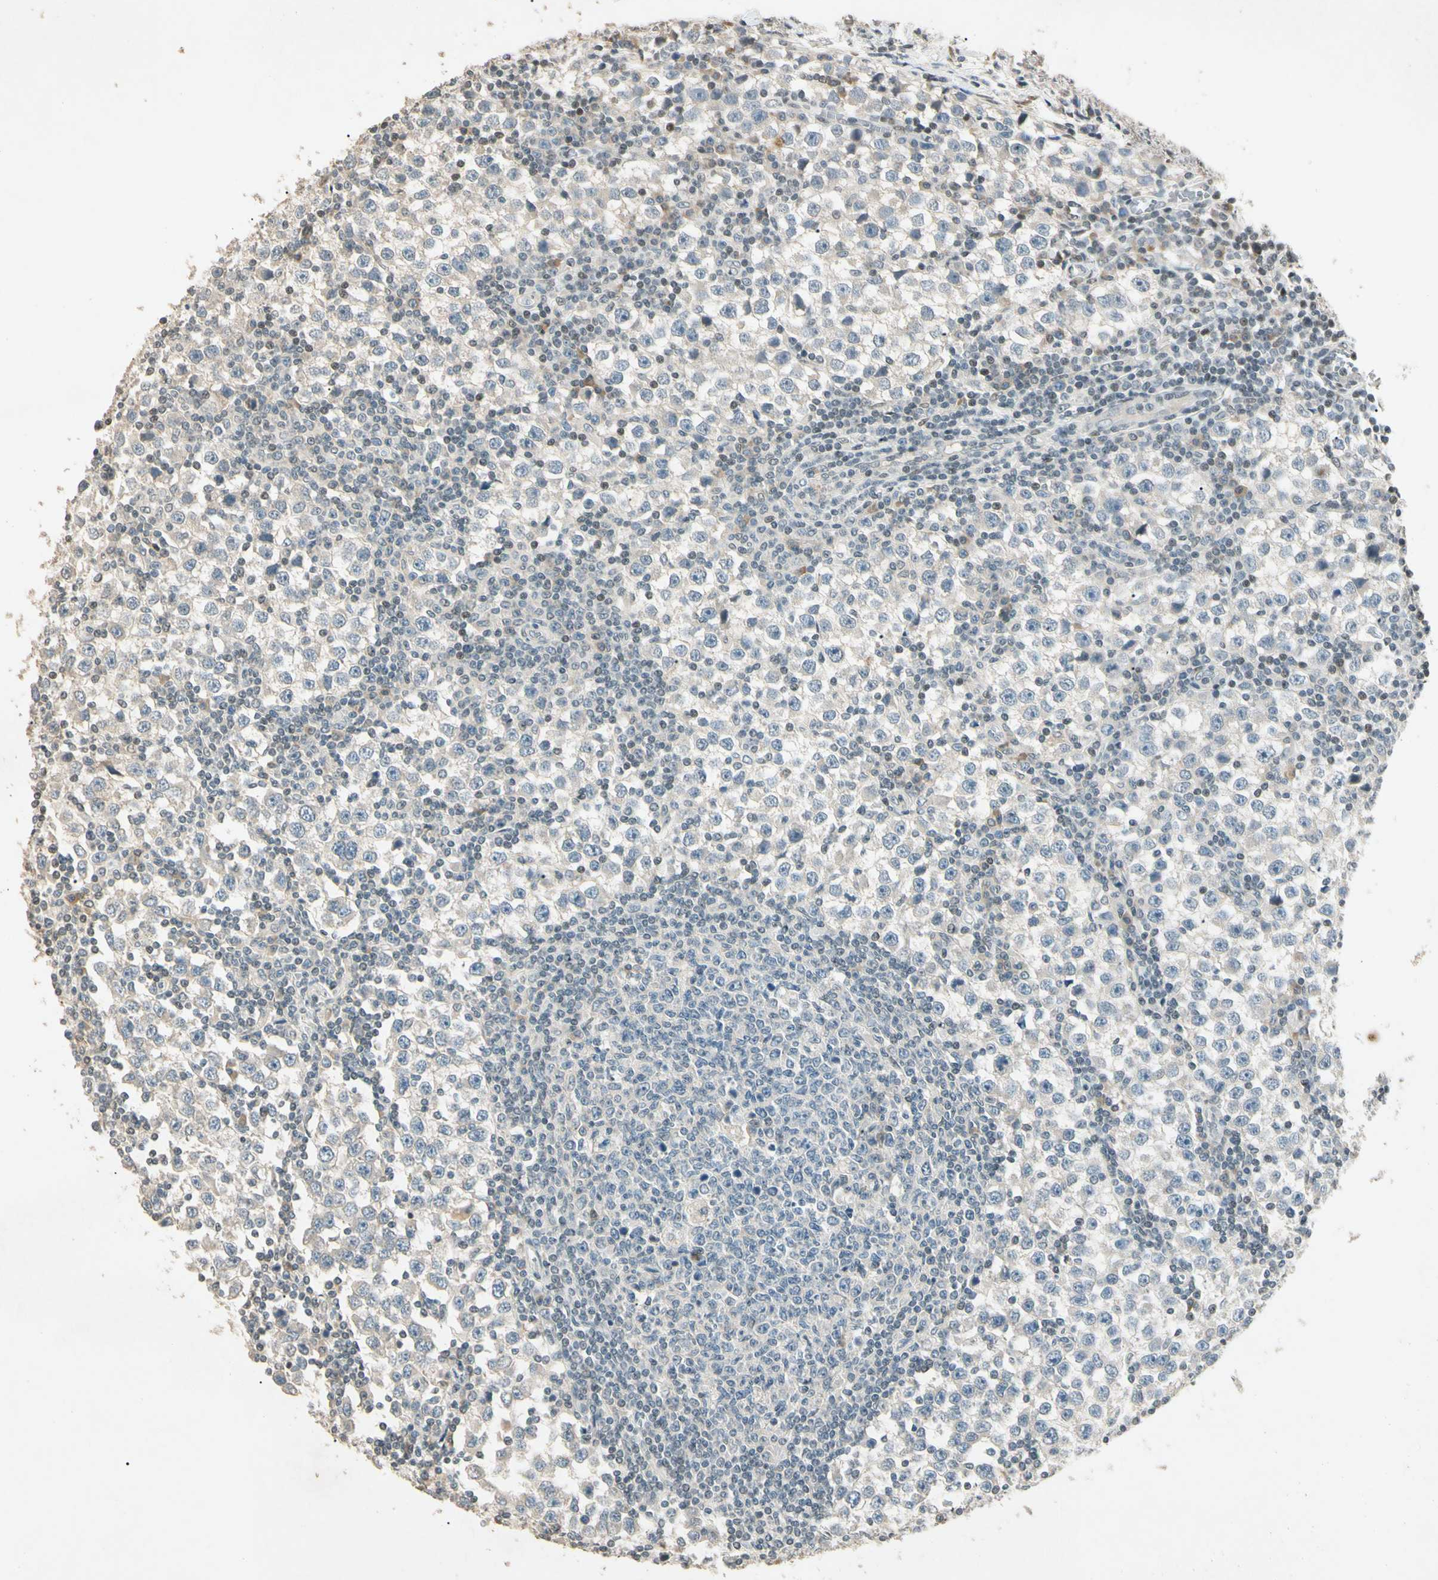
{"staining": {"intensity": "negative", "quantity": "none", "location": "none"}, "tissue": "testis cancer", "cell_type": "Tumor cells", "image_type": "cancer", "snomed": [{"axis": "morphology", "description": "Seminoma, NOS"}, {"axis": "topography", "description": "Testis"}], "caption": "Protein analysis of seminoma (testis) shows no significant expression in tumor cells. (Immunohistochemistry, brightfield microscopy, high magnification).", "gene": "ZBTB4", "patient": {"sex": "male", "age": 65}}